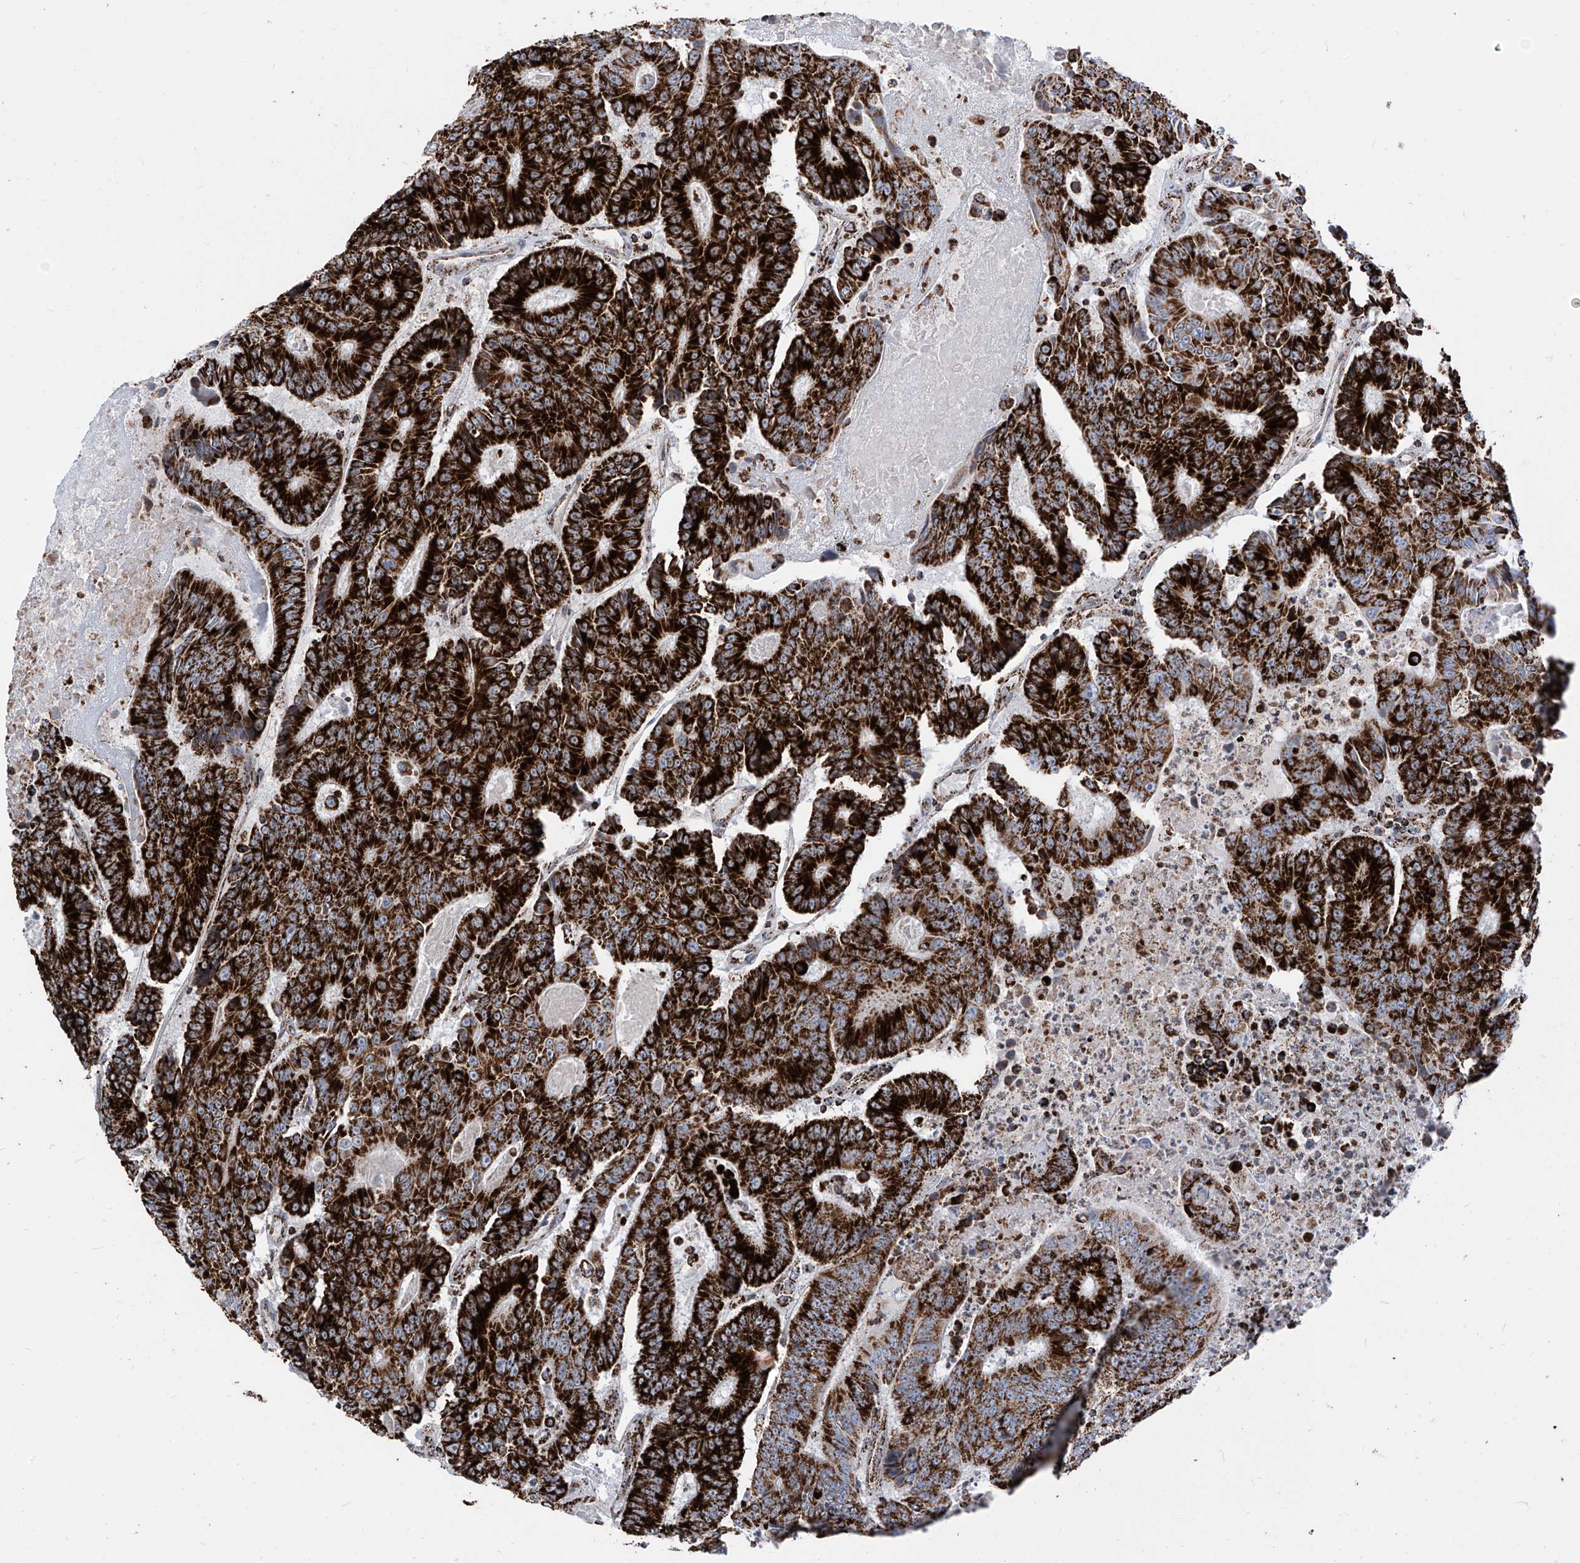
{"staining": {"intensity": "strong", "quantity": ">75%", "location": "cytoplasmic/membranous"}, "tissue": "colorectal cancer", "cell_type": "Tumor cells", "image_type": "cancer", "snomed": [{"axis": "morphology", "description": "Adenocarcinoma, NOS"}, {"axis": "topography", "description": "Colon"}], "caption": "Human colorectal cancer (adenocarcinoma) stained for a protein (brown) displays strong cytoplasmic/membranous positive positivity in approximately >75% of tumor cells.", "gene": "COX5B", "patient": {"sex": "male", "age": 83}}